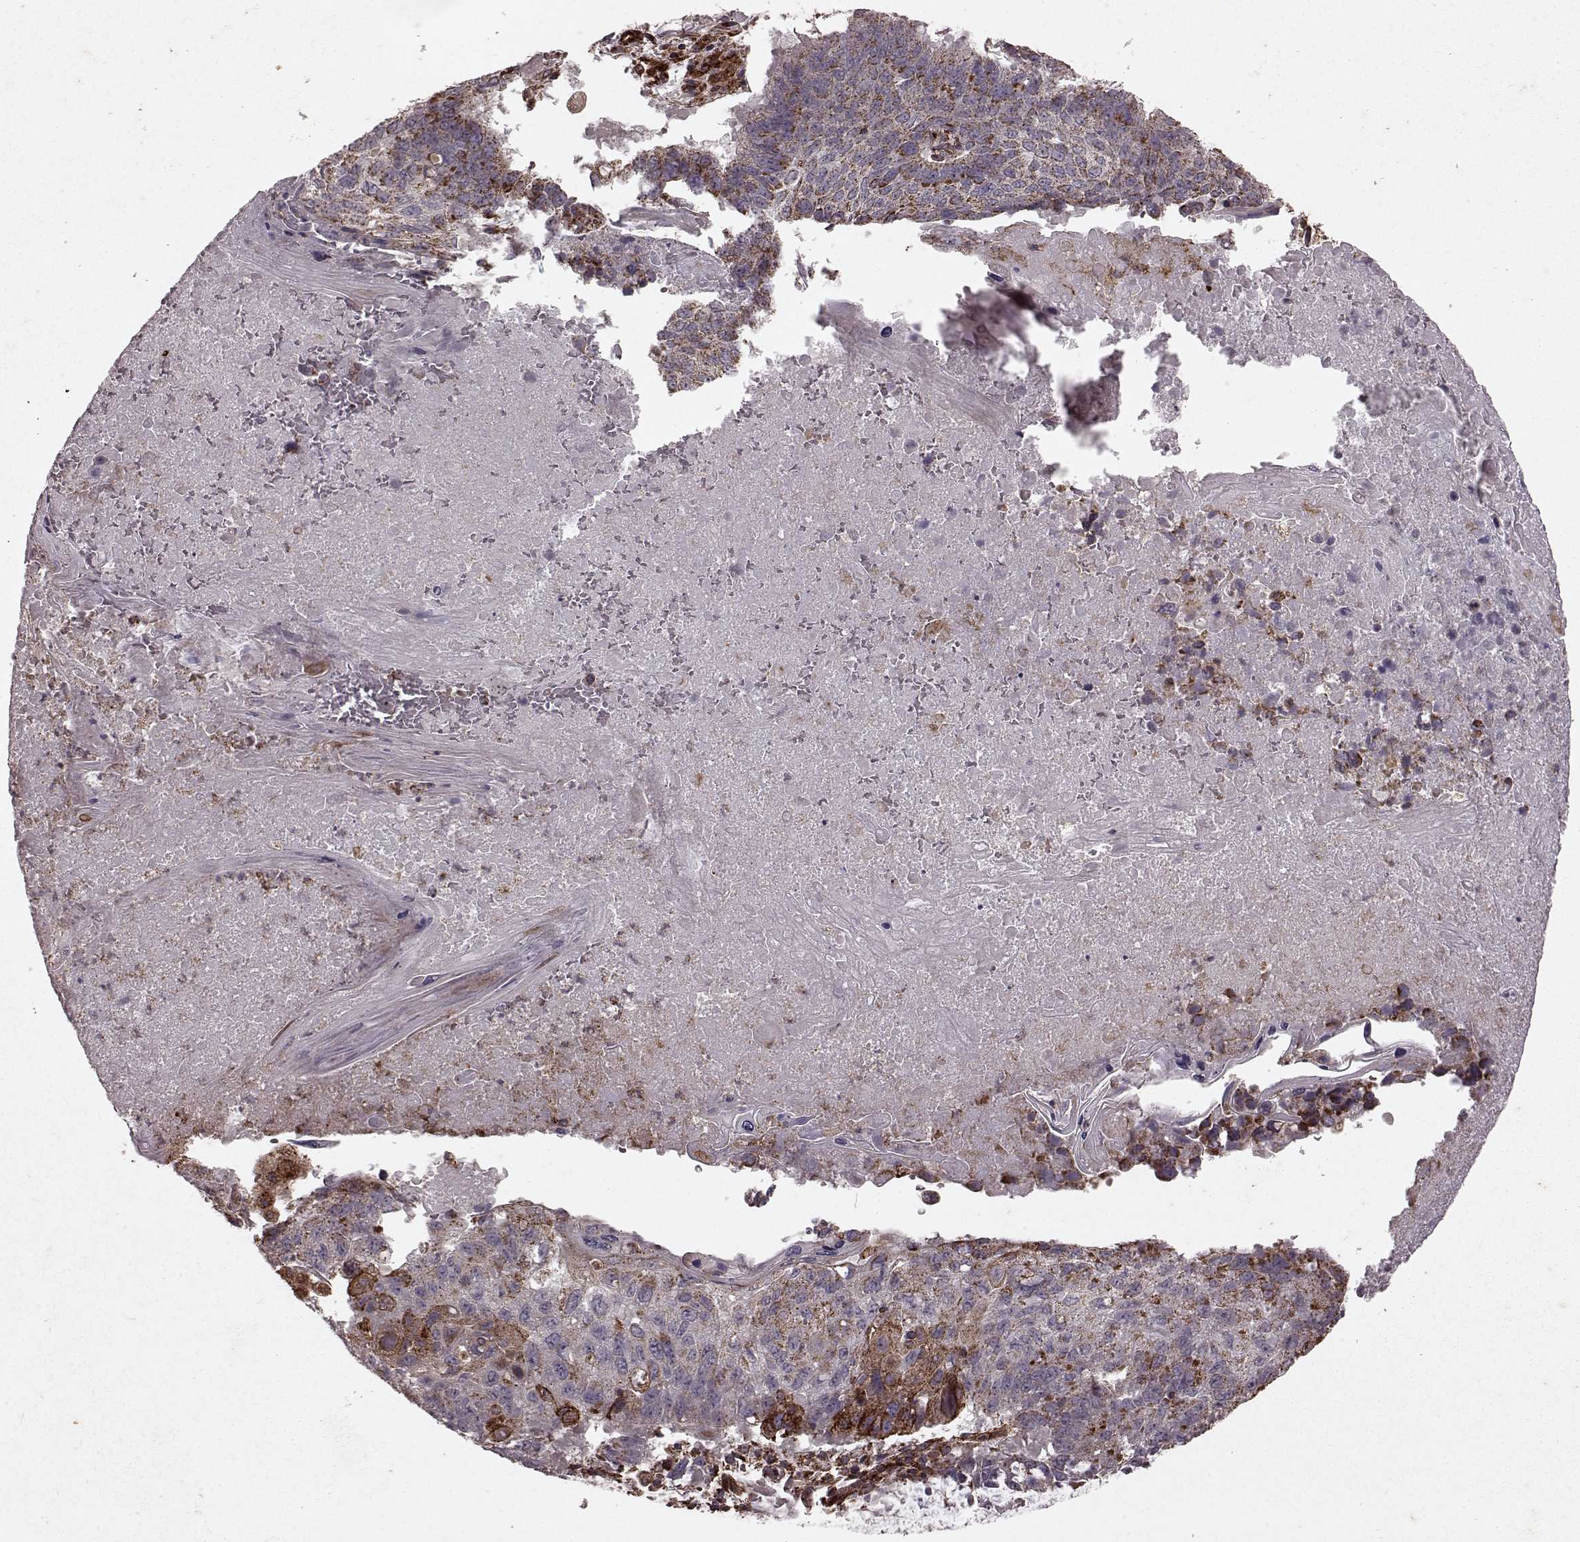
{"staining": {"intensity": "moderate", "quantity": "<25%", "location": "cytoplasmic/membranous"}, "tissue": "lung cancer", "cell_type": "Tumor cells", "image_type": "cancer", "snomed": [{"axis": "morphology", "description": "Squamous cell carcinoma, NOS"}, {"axis": "topography", "description": "Lung"}], "caption": "Immunohistochemistry (IHC) histopathology image of human squamous cell carcinoma (lung) stained for a protein (brown), which displays low levels of moderate cytoplasmic/membranous expression in approximately <25% of tumor cells.", "gene": "FXN", "patient": {"sex": "male", "age": 73}}